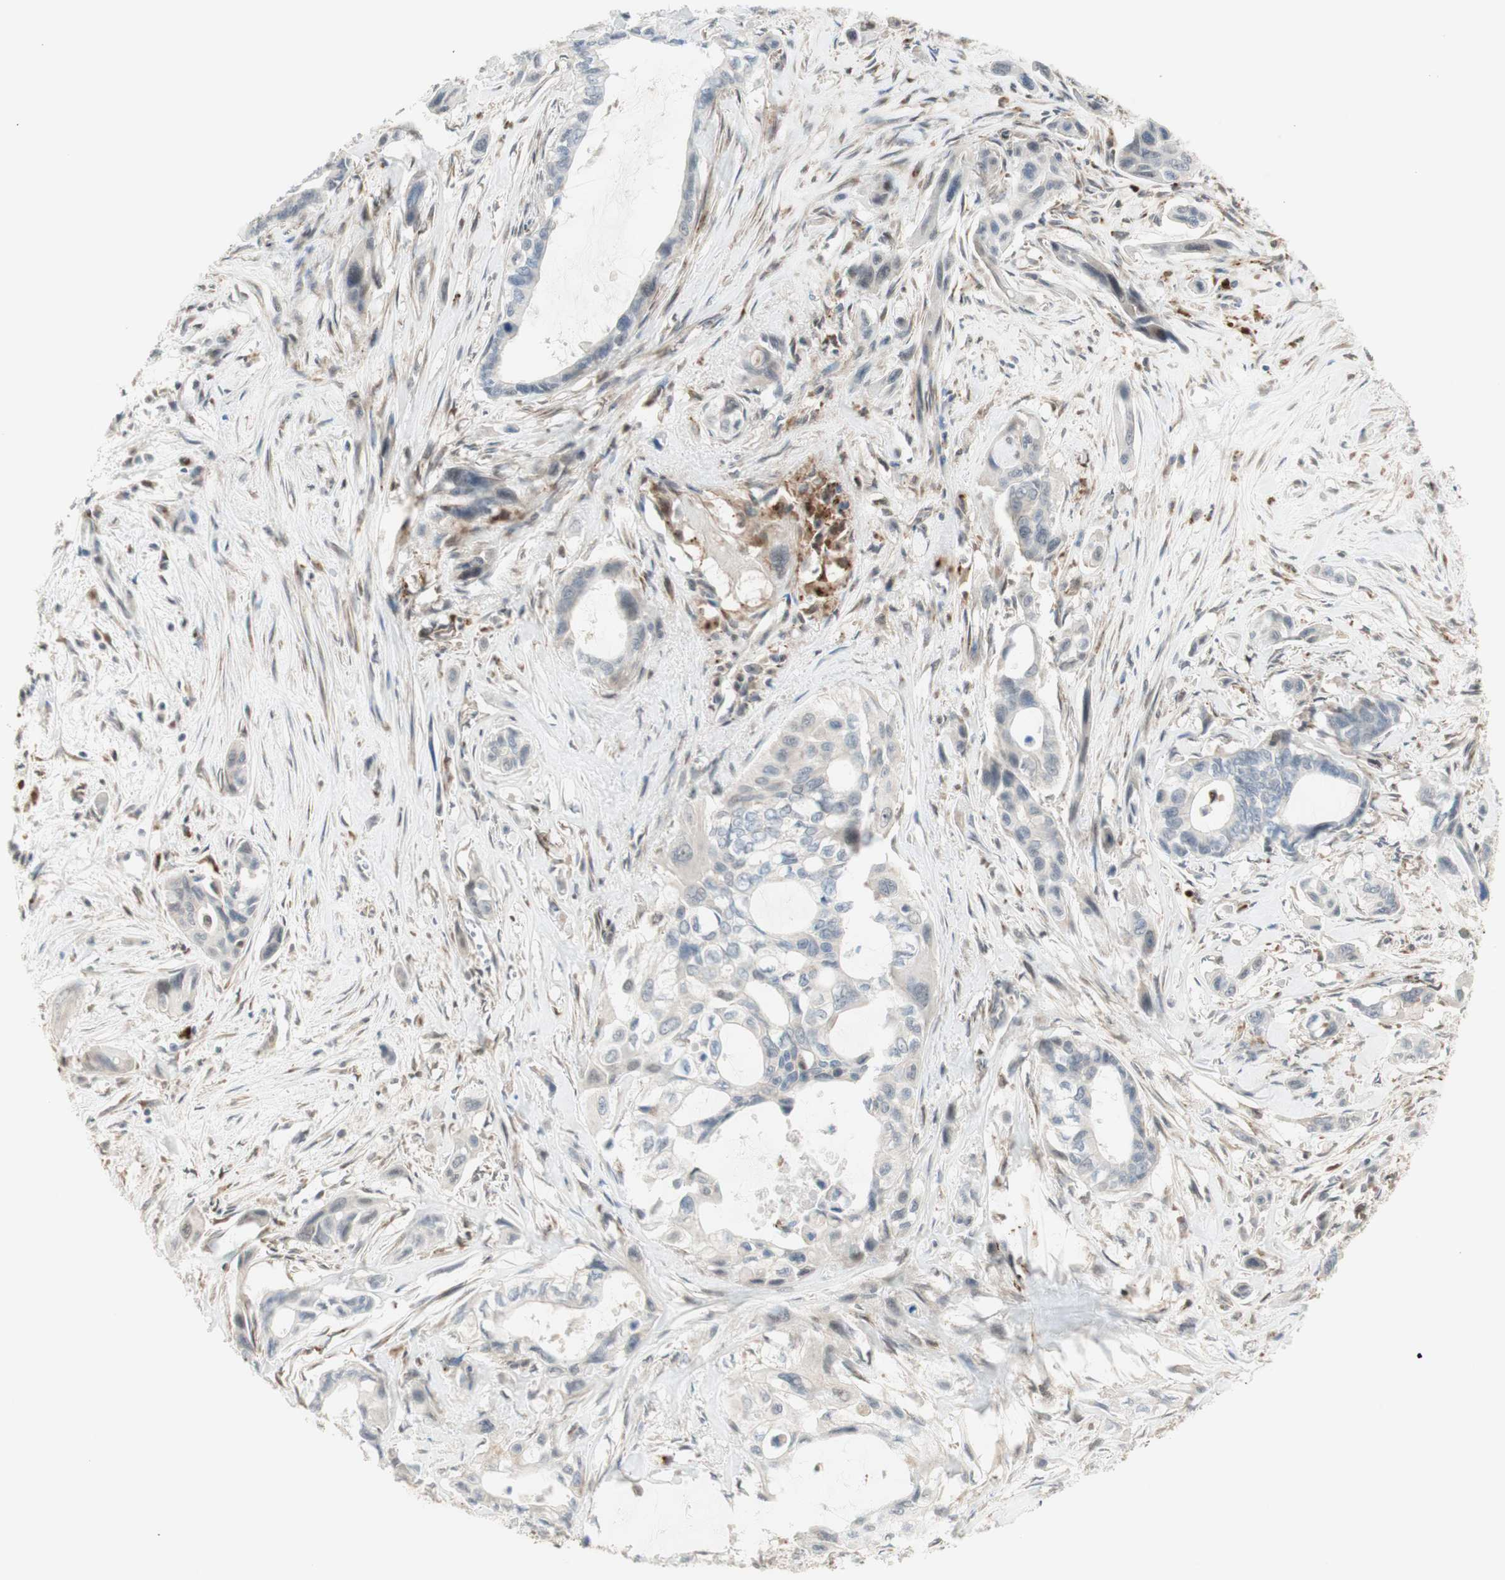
{"staining": {"intensity": "negative", "quantity": "none", "location": "none"}, "tissue": "pancreatic cancer", "cell_type": "Tumor cells", "image_type": "cancer", "snomed": [{"axis": "morphology", "description": "Adenocarcinoma, NOS"}, {"axis": "topography", "description": "Pancreas"}], "caption": "This is a micrograph of IHC staining of adenocarcinoma (pancreatic), which shows no positivity in tumor cells.", "gene": "GAPT", "patient": {"sex": "male", "age": 73}}